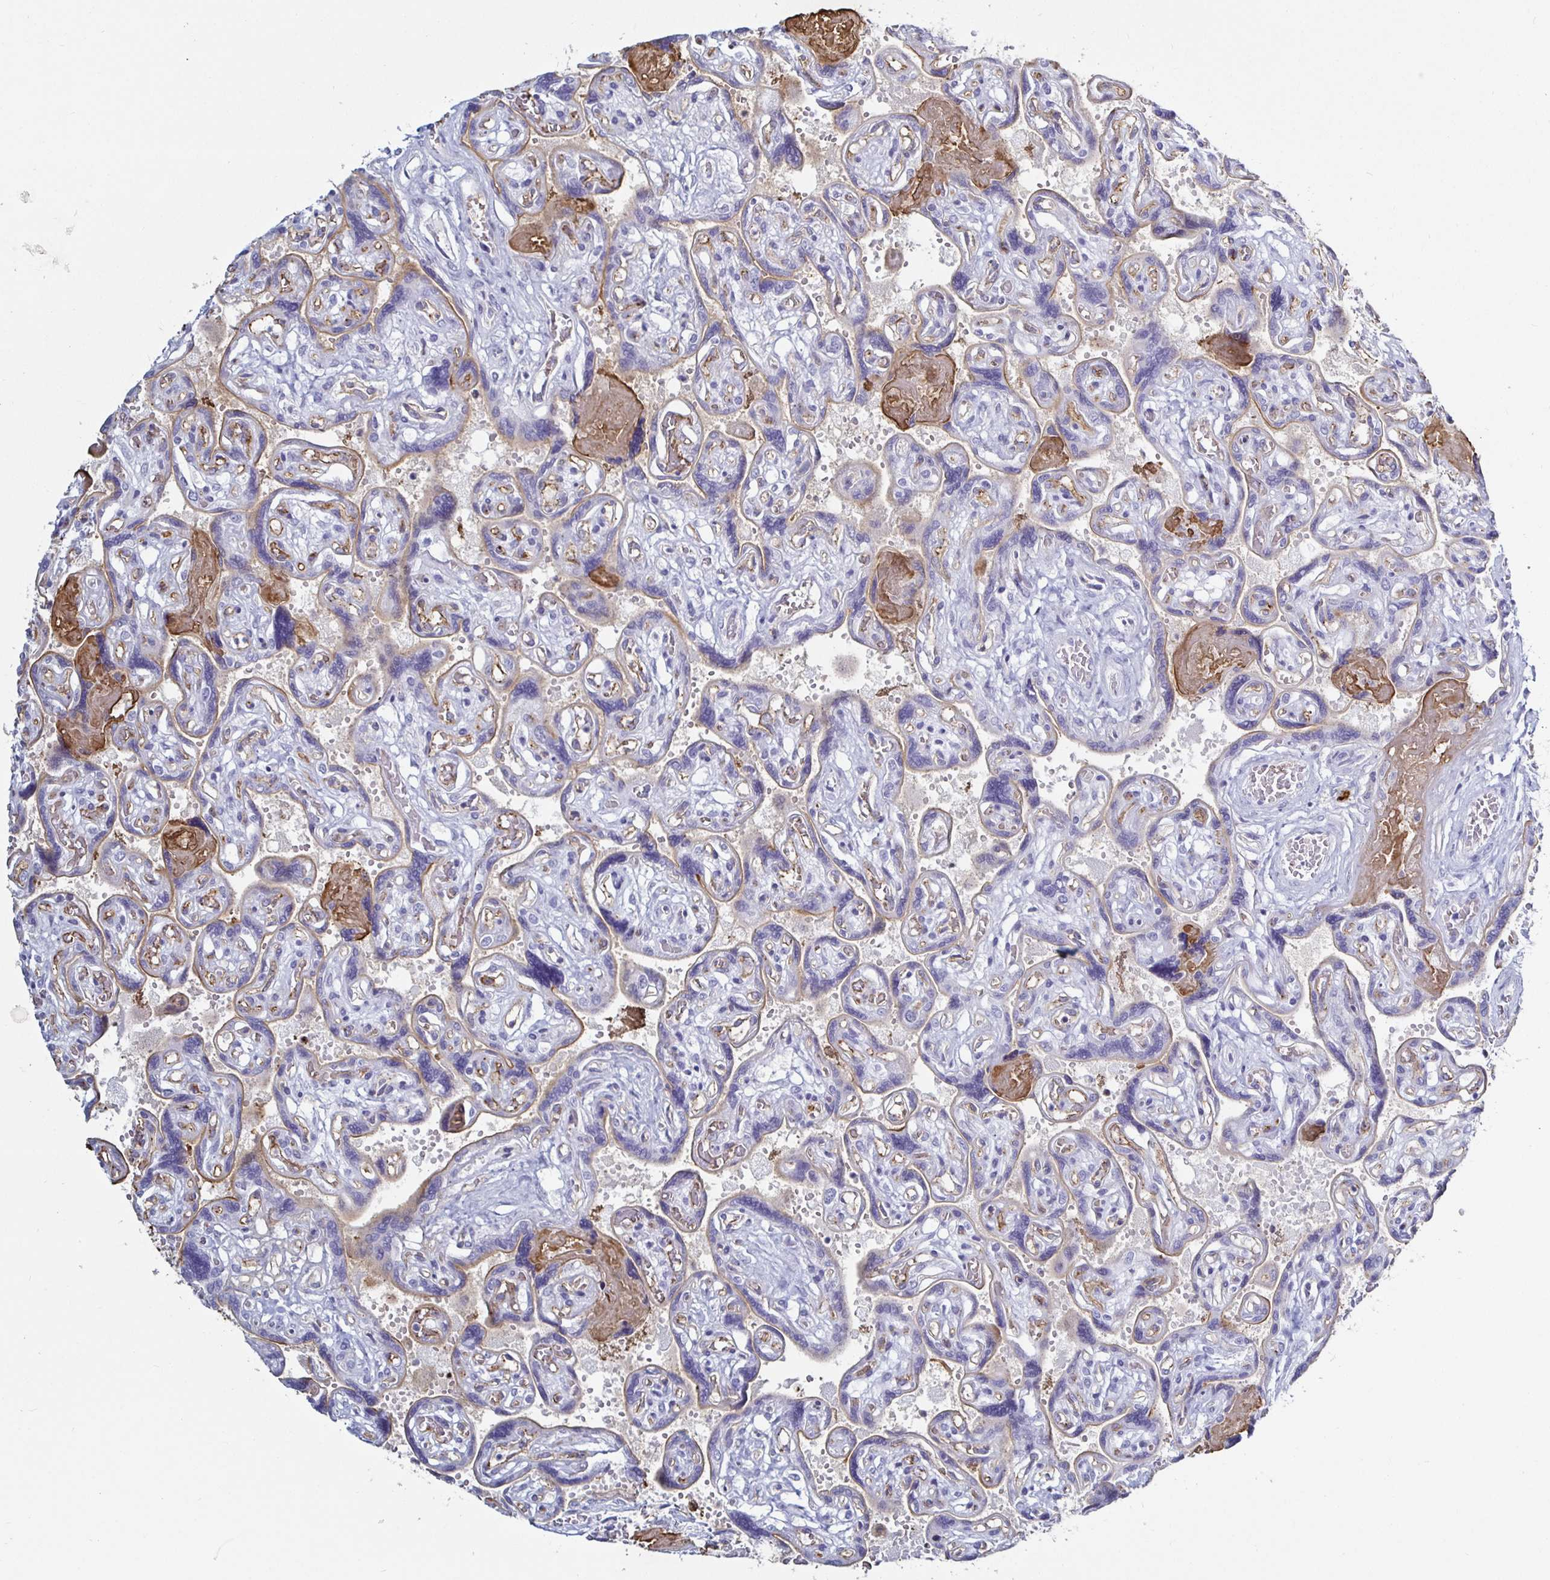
{"staining": {"intensity": "negative", "quantity": "none", "location": "none"}, "tissue": "placenta", "cell_type": "Decidual cells", "image_type": "normal", "snomed": [{"axis": "morphology", "description": "Normal tissue, NOS"}, {"axis": "topography", "description": "Placenta"}], "caption": "Immunohistochemistry (IHC) micrograph of normal placenta: human placenta stained with DAB (3,3'-diaminobenzidine) demonstrates no significant protein expression in decidual cells.", "gene": "ACSBG2", "patient": {"sex": "female", "age": 32}}